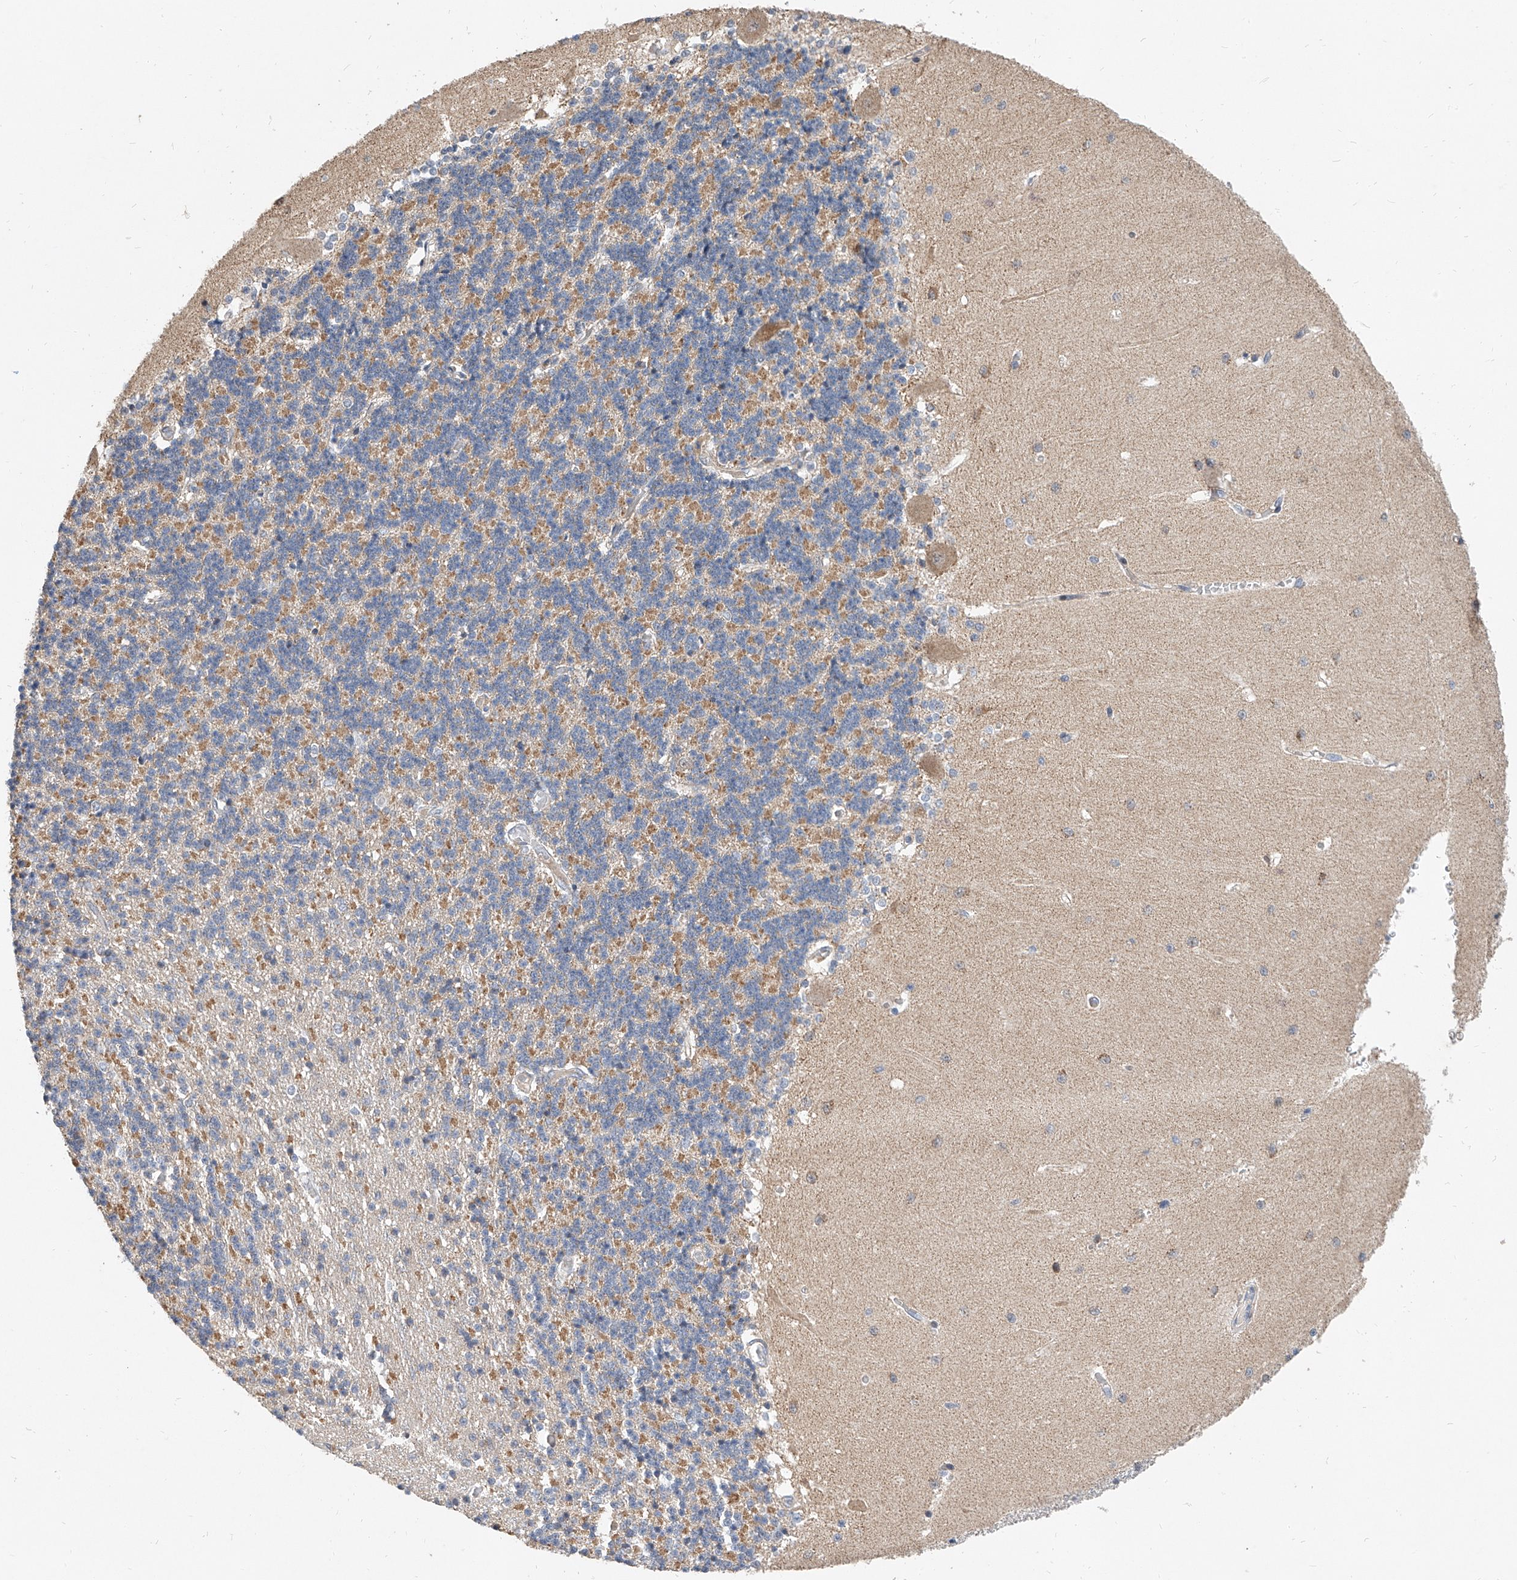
{"staining": {"intensity": "moderate", "quantity": "25%-75%", "location": "cytoplasmic/membranous"}, "tissue": "cerebellum", "cell_type": "Cells in granular layer", "image_type": "normal", "snomed": [{"axis": "morphology", "description": "Normal tissue, NOS"}, {"axis": "topography", "description": "Cerebellum"}], "caption": "Moderate cytoplasmic/membranous protein staining is present in approximately 25%-75% of cells in granular layer in cerebellum.", "gene": "MFSD4B", "patient": {"sex": "male", "age": 37}}